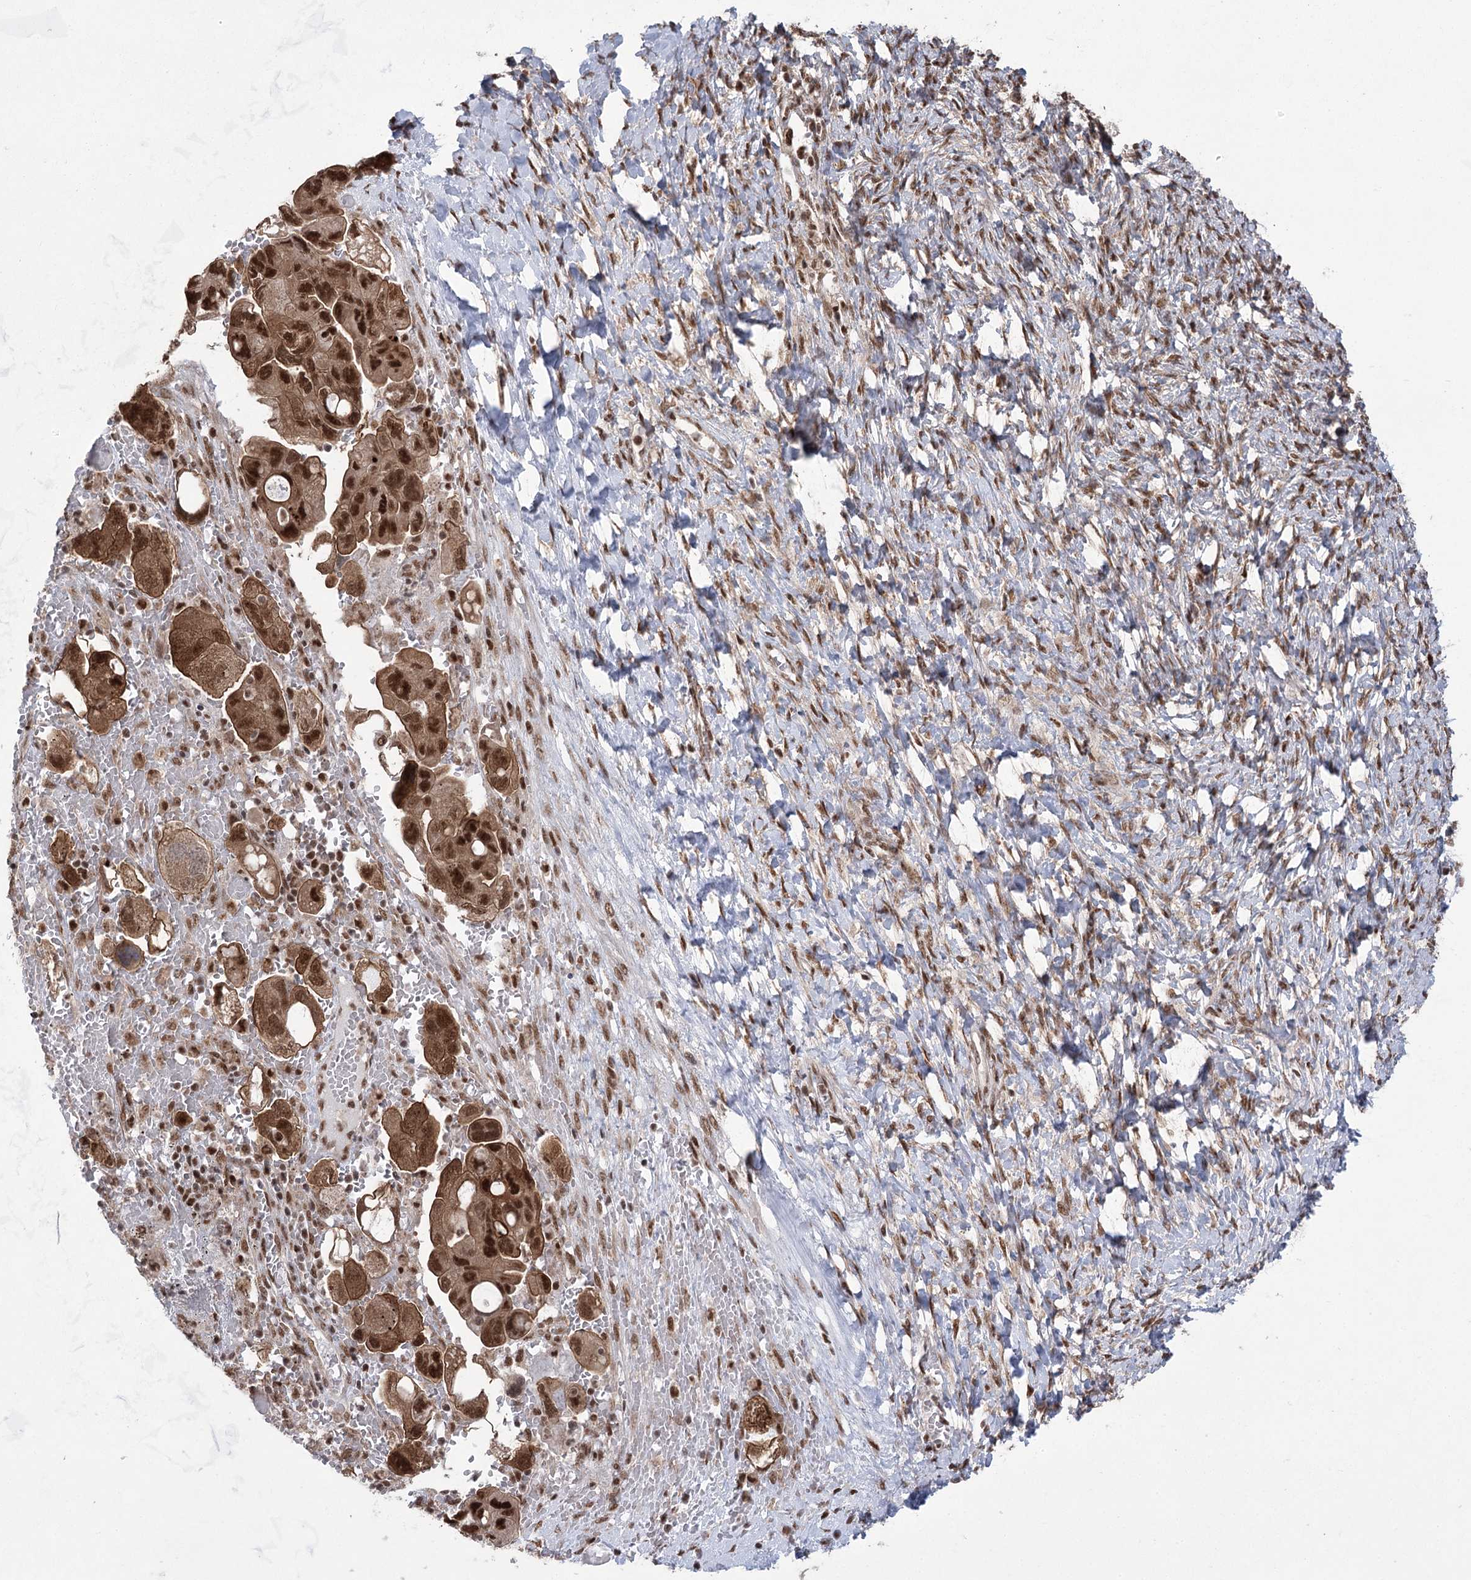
{"staining": {"intensity": "strong", "quantity": ">75%", "location": "cytoplasmic/membranous,nuclear"}, "tissue": "ovarian cancer", "cell_type": "Tumor cells", "image_type": "cancer", "snomed": [{"axis": "morphology", "description": "Carcinoma, NOS"}, {"axis": "morphology", "description": "Cystadenocarcinoma, serous, NOS"}, {"axis": "topography", "description": "Ovary"}], "caption": "Strong cytoplasmic/membranous and nuclear positivity is identified in about >75% of tumor cells in ovarian serous cystadenocarcinoma. Immunohistochemistry (ihc) stains the protein in brown and the nuclei are stained blue.", "gene": "ZCCHC8", "patient": {"sex": "female", "age": 69}}